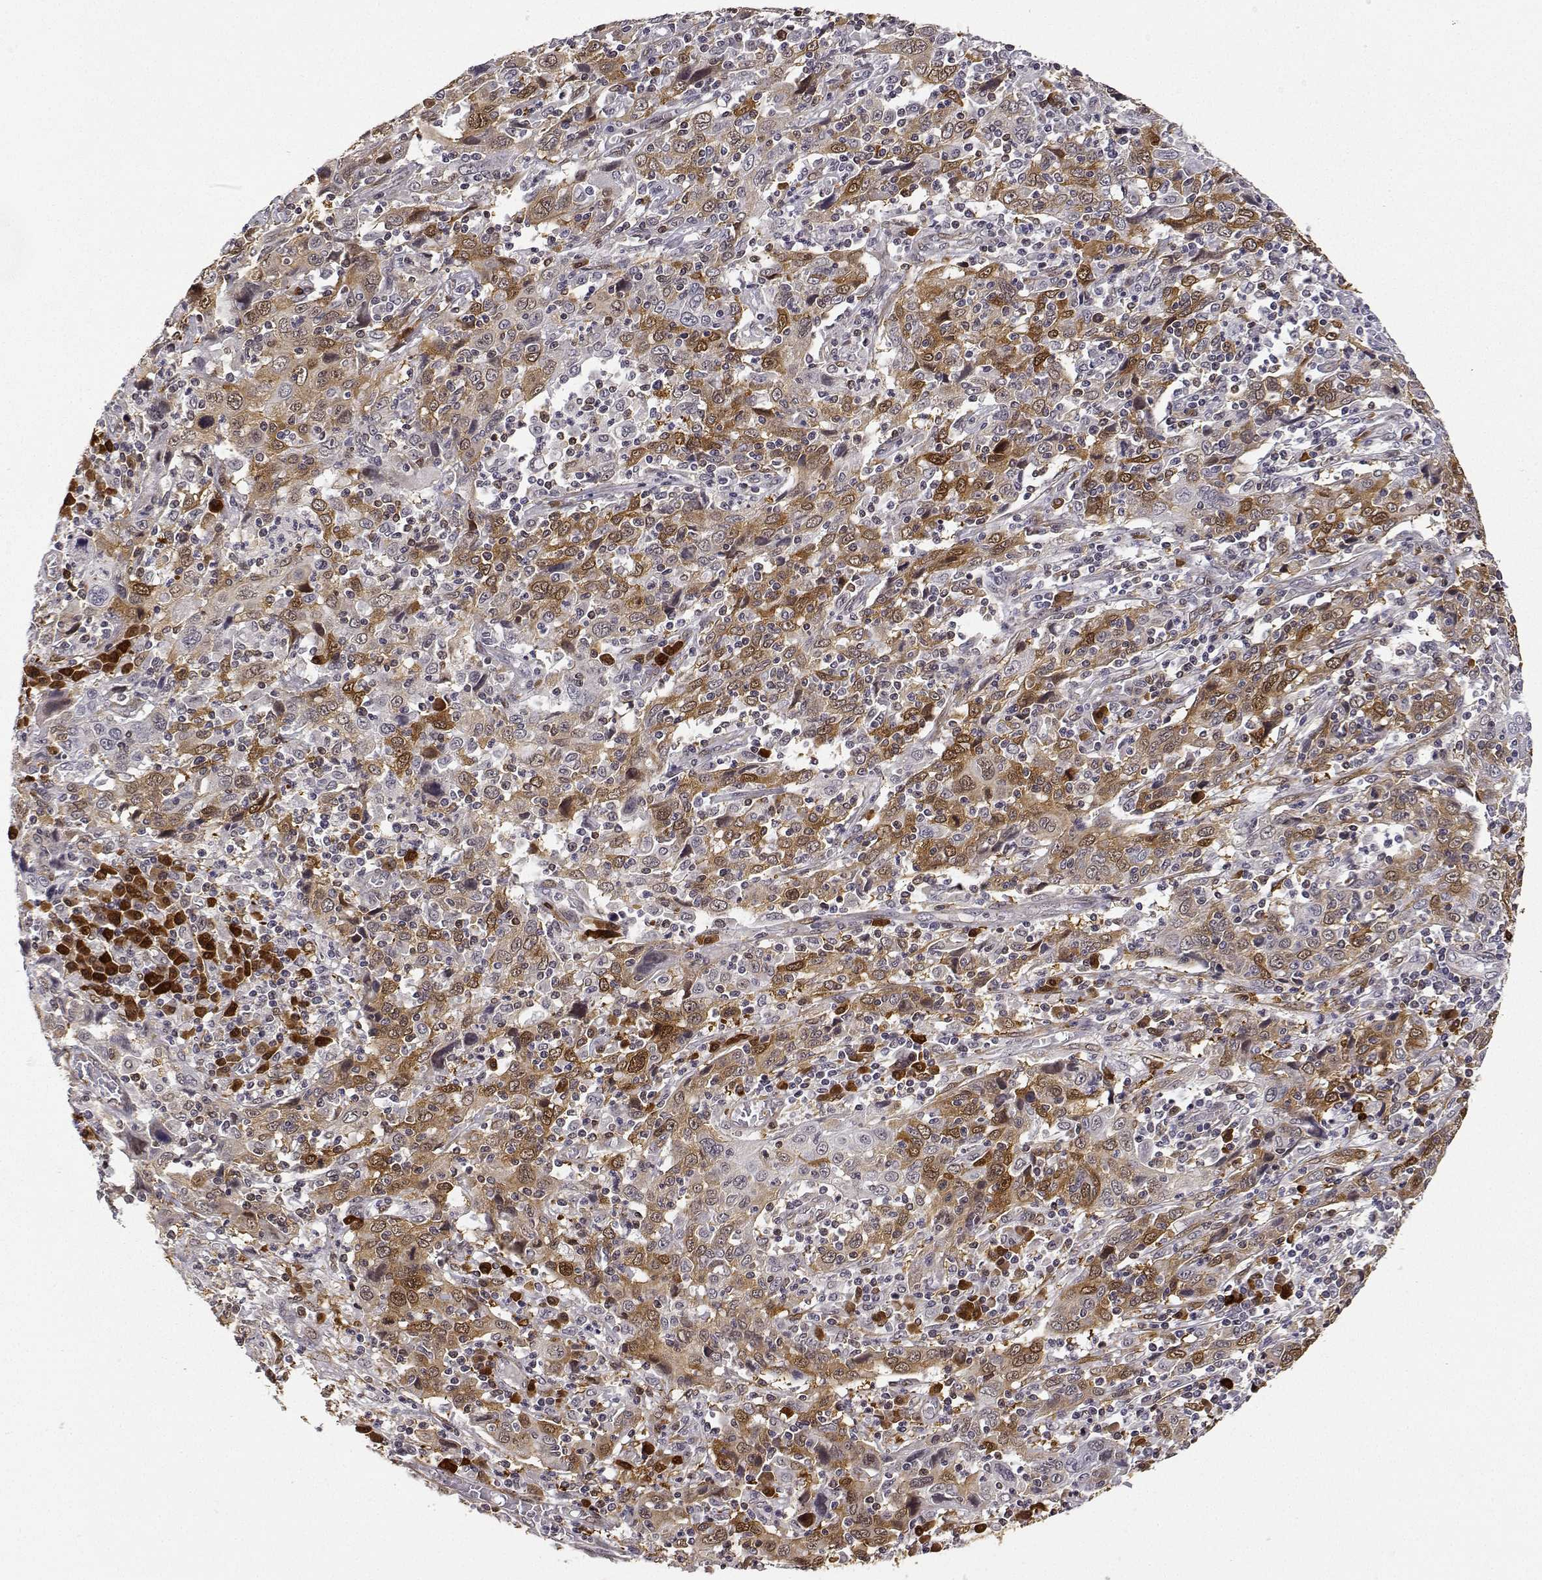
{"staining": {"intensity": "moderate", "quantity": "25%-75%", "location": "cytoplasmic/membranous"}, "tissue": "cervical cancer", "cell_type": "Tumor cells", "image_type": "cancer", "snomed": [{"axis": "morphology", "description": "Squamous cell carcinoma, NOS"}, {"axis": "topography", "description": "Cervix"}], "caption": "IHC (DAB) staining of cervical squamous cell carcinoma demonstrates moderate cytoplasmic/membranous protein staining in approximately 25%-75% of tumor cells. (IHC, brightfield microscopy, high magnification).", "gene": "PHGDH", "patient": {"sex": "female", "age": 46}}